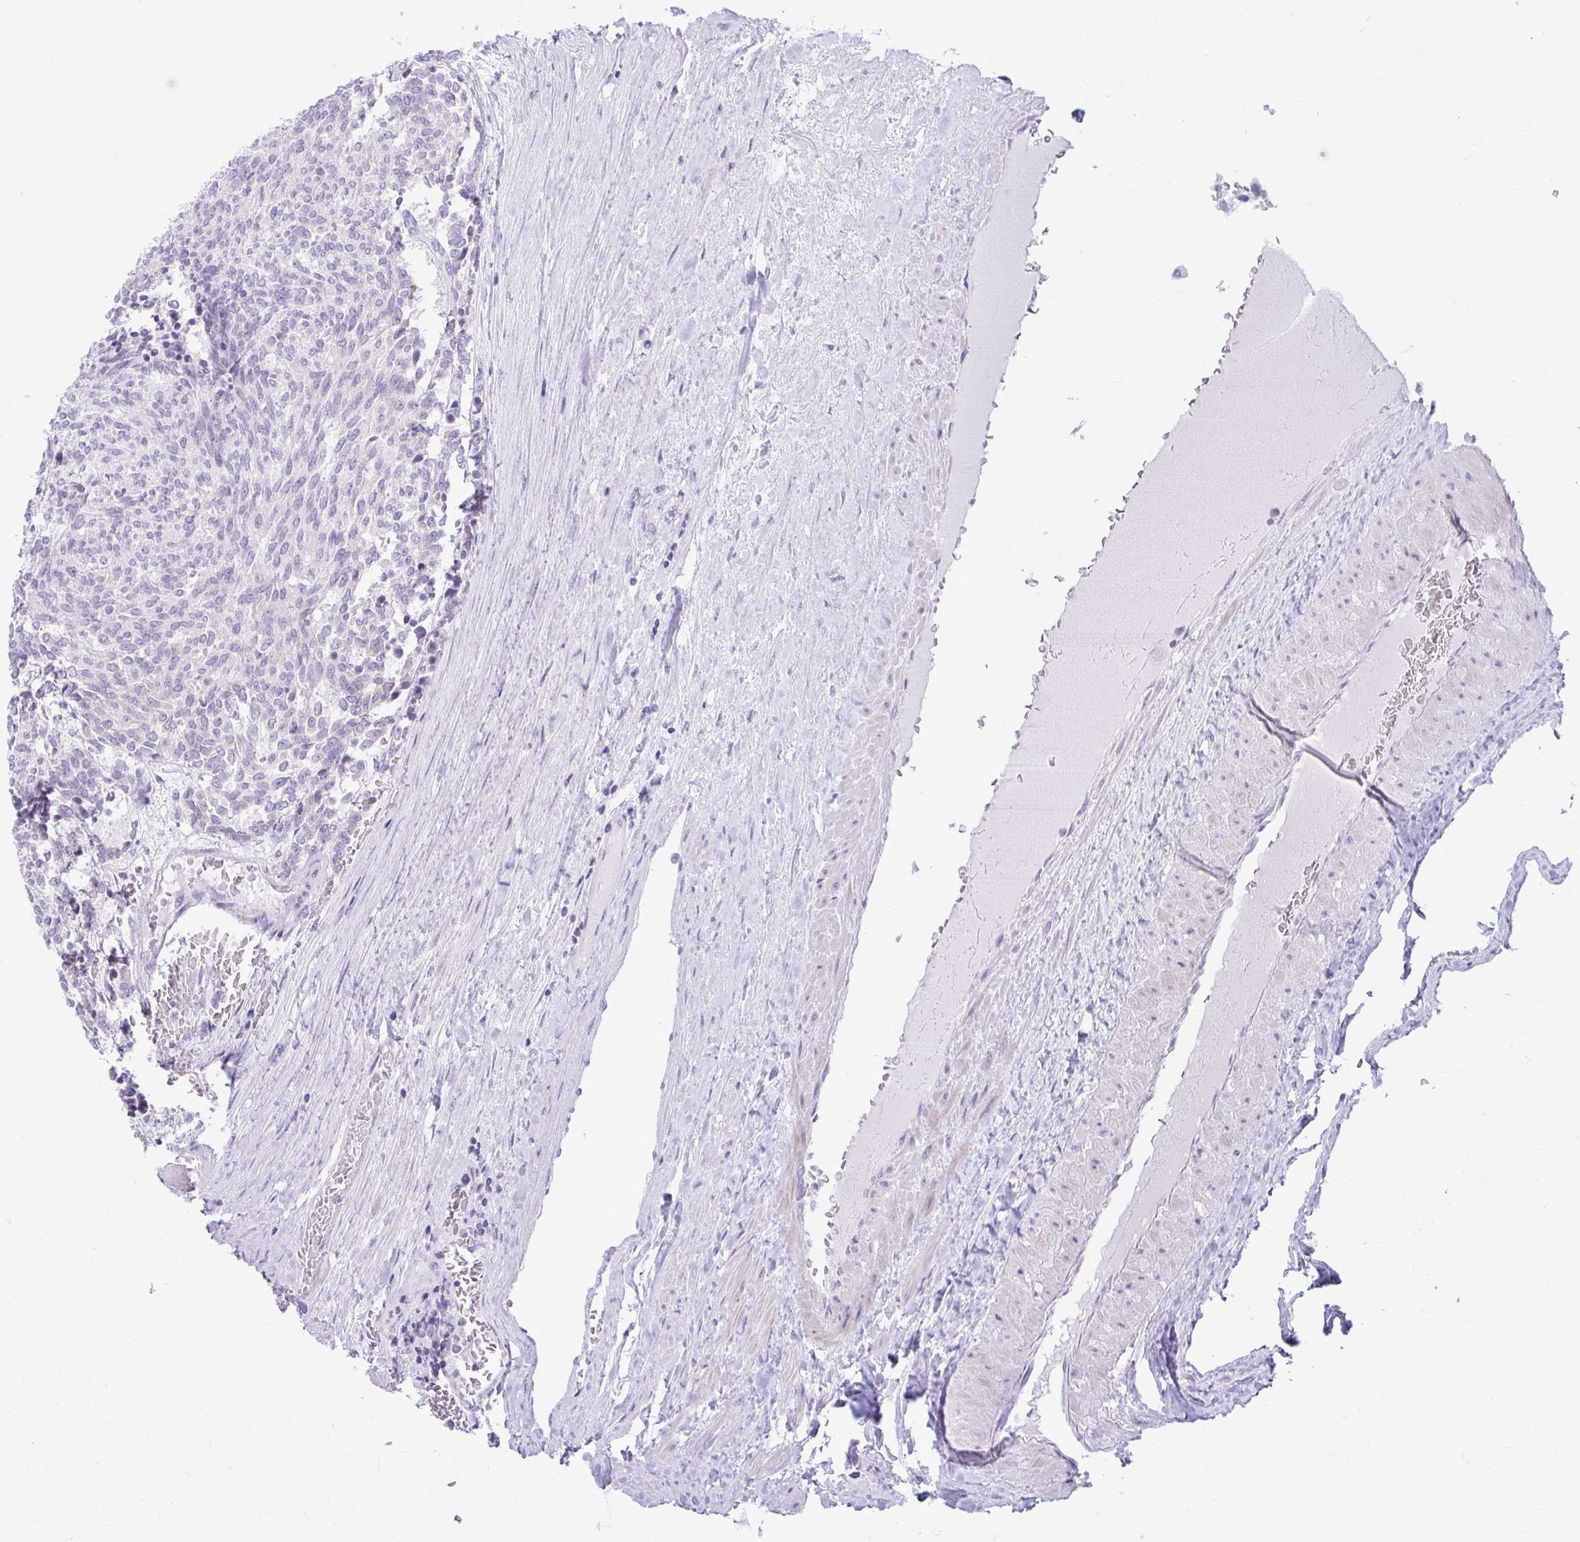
{"staining": {"intensity": "negative", "quantity": "none", "location": "none"}, "tissue": "carcinoid", "cell_type": "Tumor cells", "image_type": "cancer", "snomed": [{"axis": "morphology", "description": "Carcinoid, malignant, NOS"}, {"axis": "topography", "description": "Pancreas"}], "caption": "Immunohistochemistry (IHC) micrograph of neoplastic tissue: human carcinoid (malignant) stained with DAB (3,3'-diaminobenzidine) reveals no significant protein expression in tumor cells. Nuclei are stained in blue.", "gene": "OR7A5", "patient": {"sex": "female", "age": 54}}